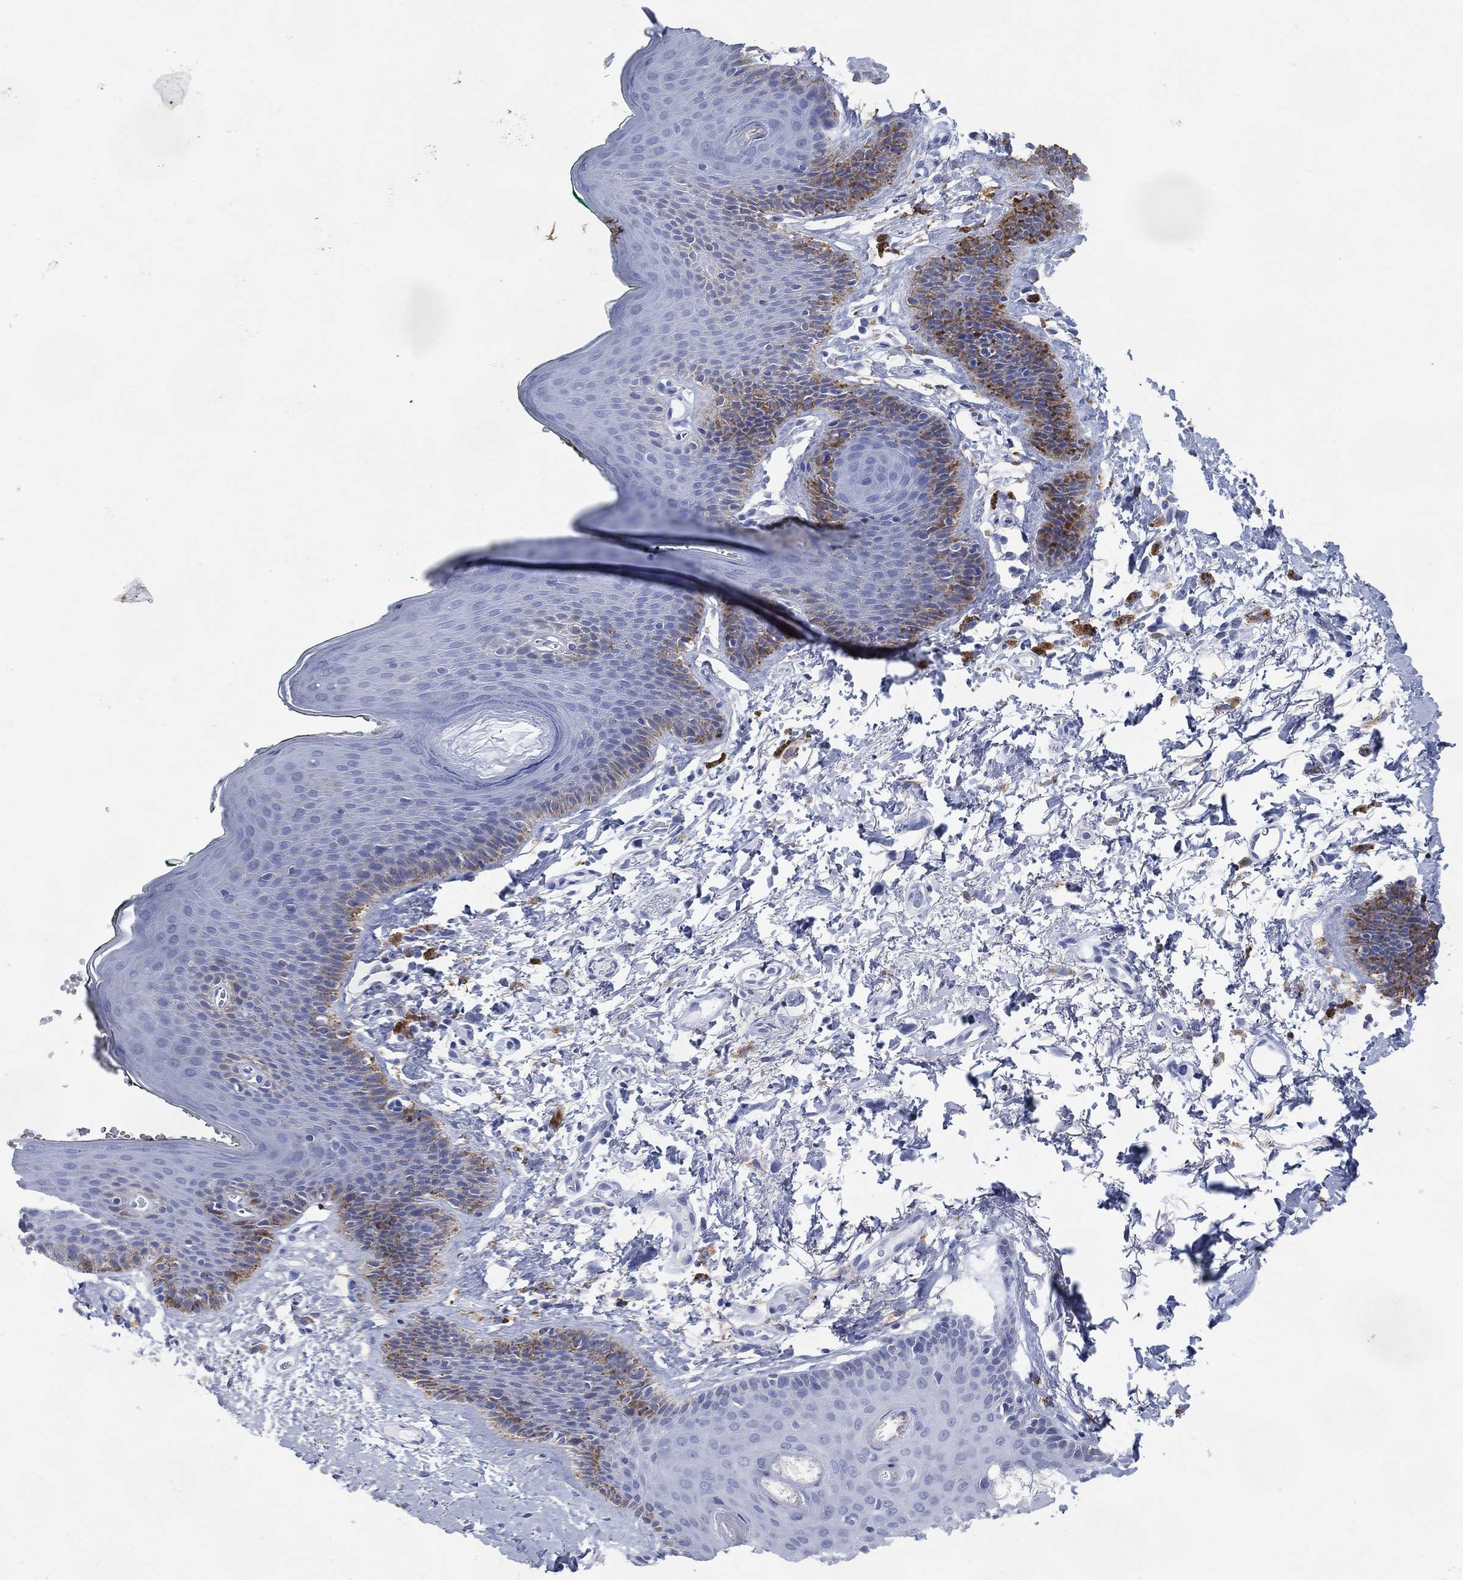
{"staining": {"intensity": "negative", "quantity": "none", "location": "none"}, "tissue": "vagina", "cell_type": "Squamous epithelial cells", "image_type": "normal", "snomed": [{"axis": "morphology", "description": "Normal tissue, NOS"}, {"axis": "topography", "description": "Vagina"}], "caption": "An immunohistochemistry micrograph of unremarkable vagina is shown. There is no staining in squamous epithelial cells of vagina. (DAB immunohistochemistry (IHC), high magnification).", "gene": "FSCN2", "patient": {"sex": "female", "age": 66}}